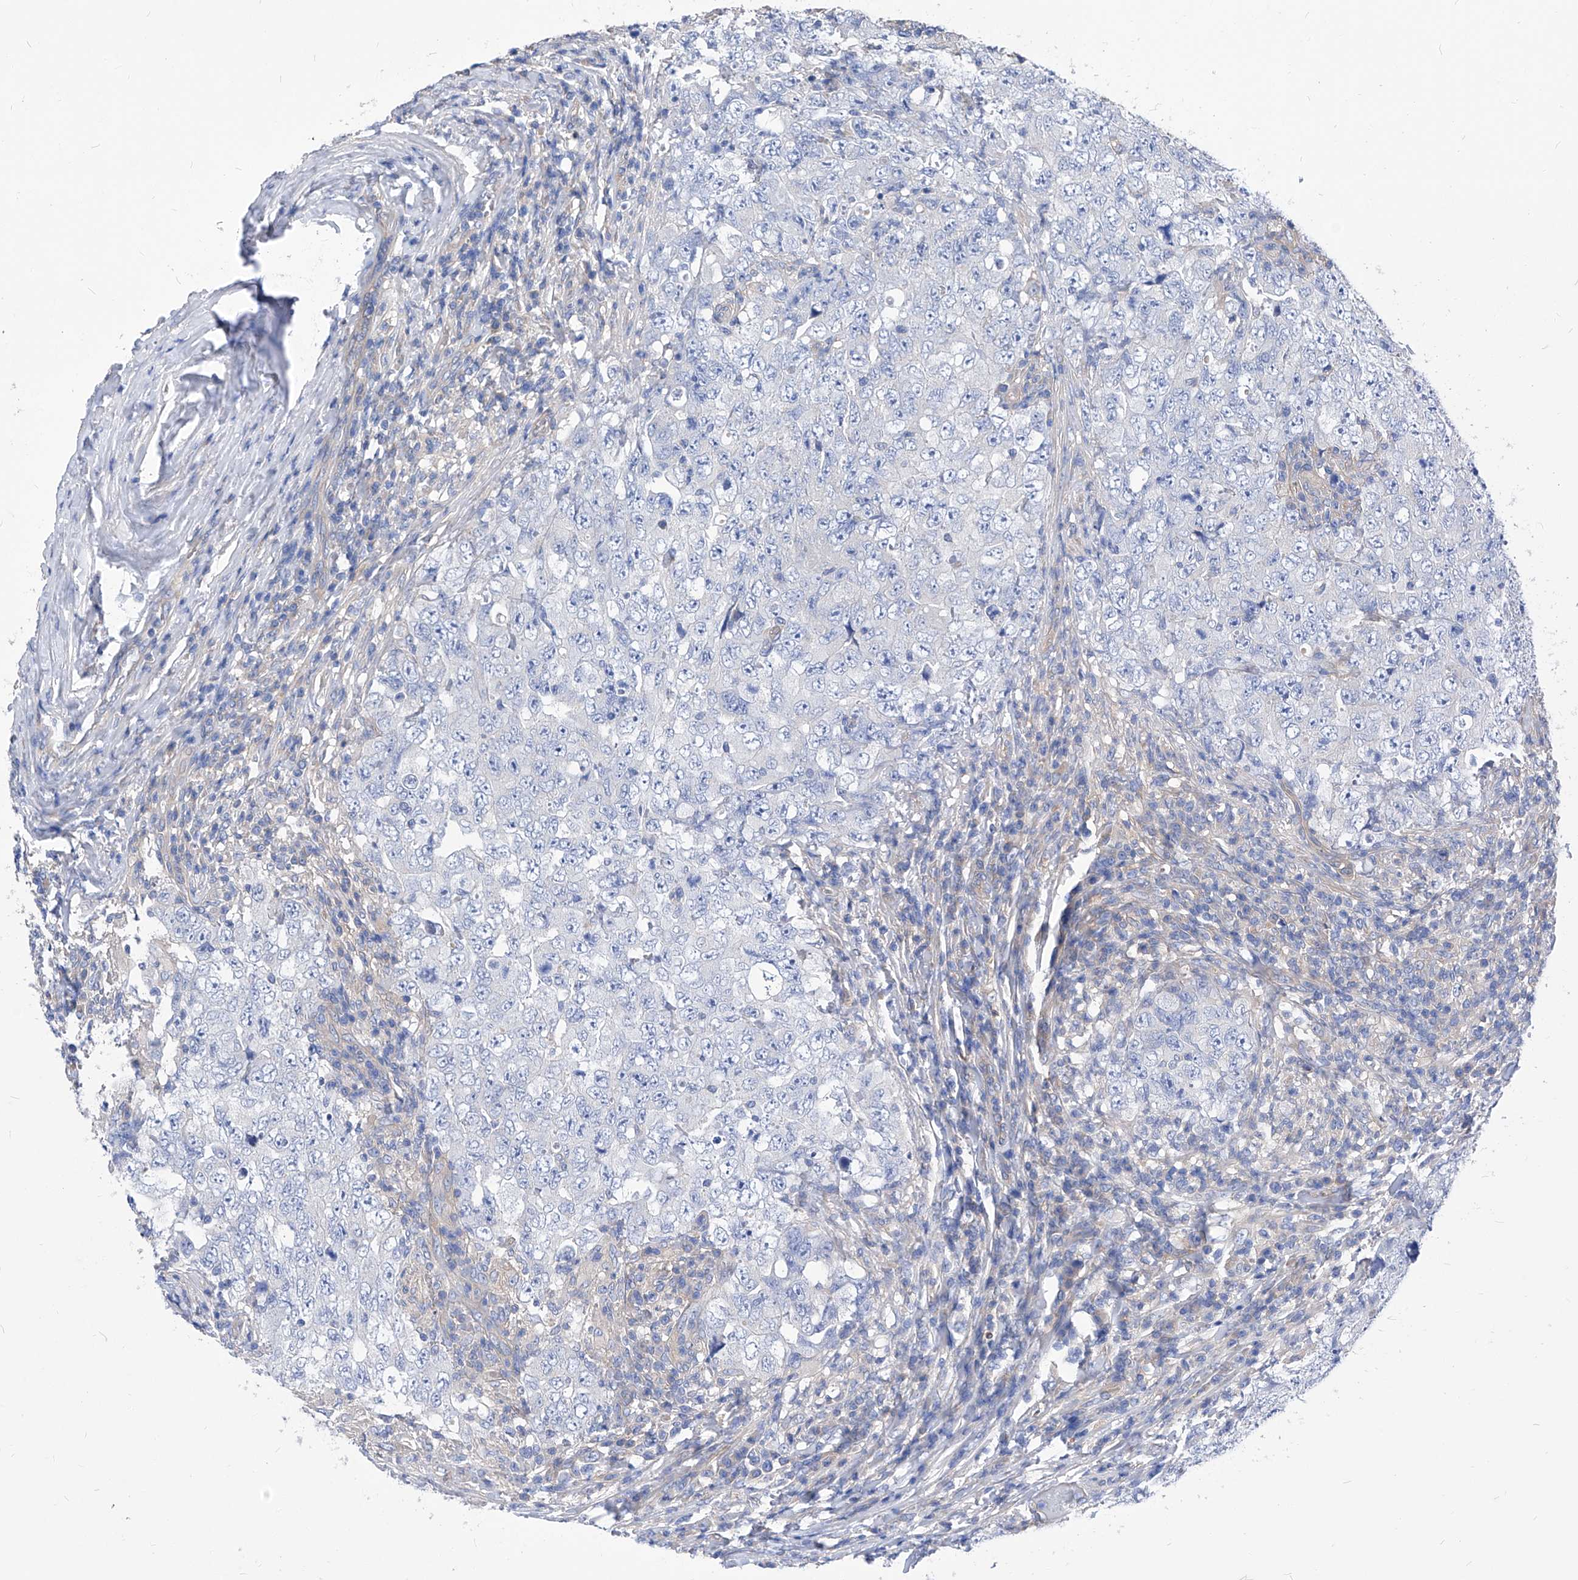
{"staining": {"intensity": "negative", "quantity": "none", "location": "none"}, "tissue": "testis cancer", "cell_type": "Tumor cells", "image_type": "cancer", "snomed": [{"axis": "morphology", "description": "Carcinoma, Embryonal, NOS"}, {"axis": "topography", "description": "Testis"}], "caption": "High magnification brightfield microscopy of embryonal carcinoma (testis) stained with DAB (3,3'-diaminobenzidine) (brown) and counterstained with hematoxylin (blue): tumor cells show no significant expression.", "gene": "XPNPEP1", "patient": {"sex": "male", "age": 26}}